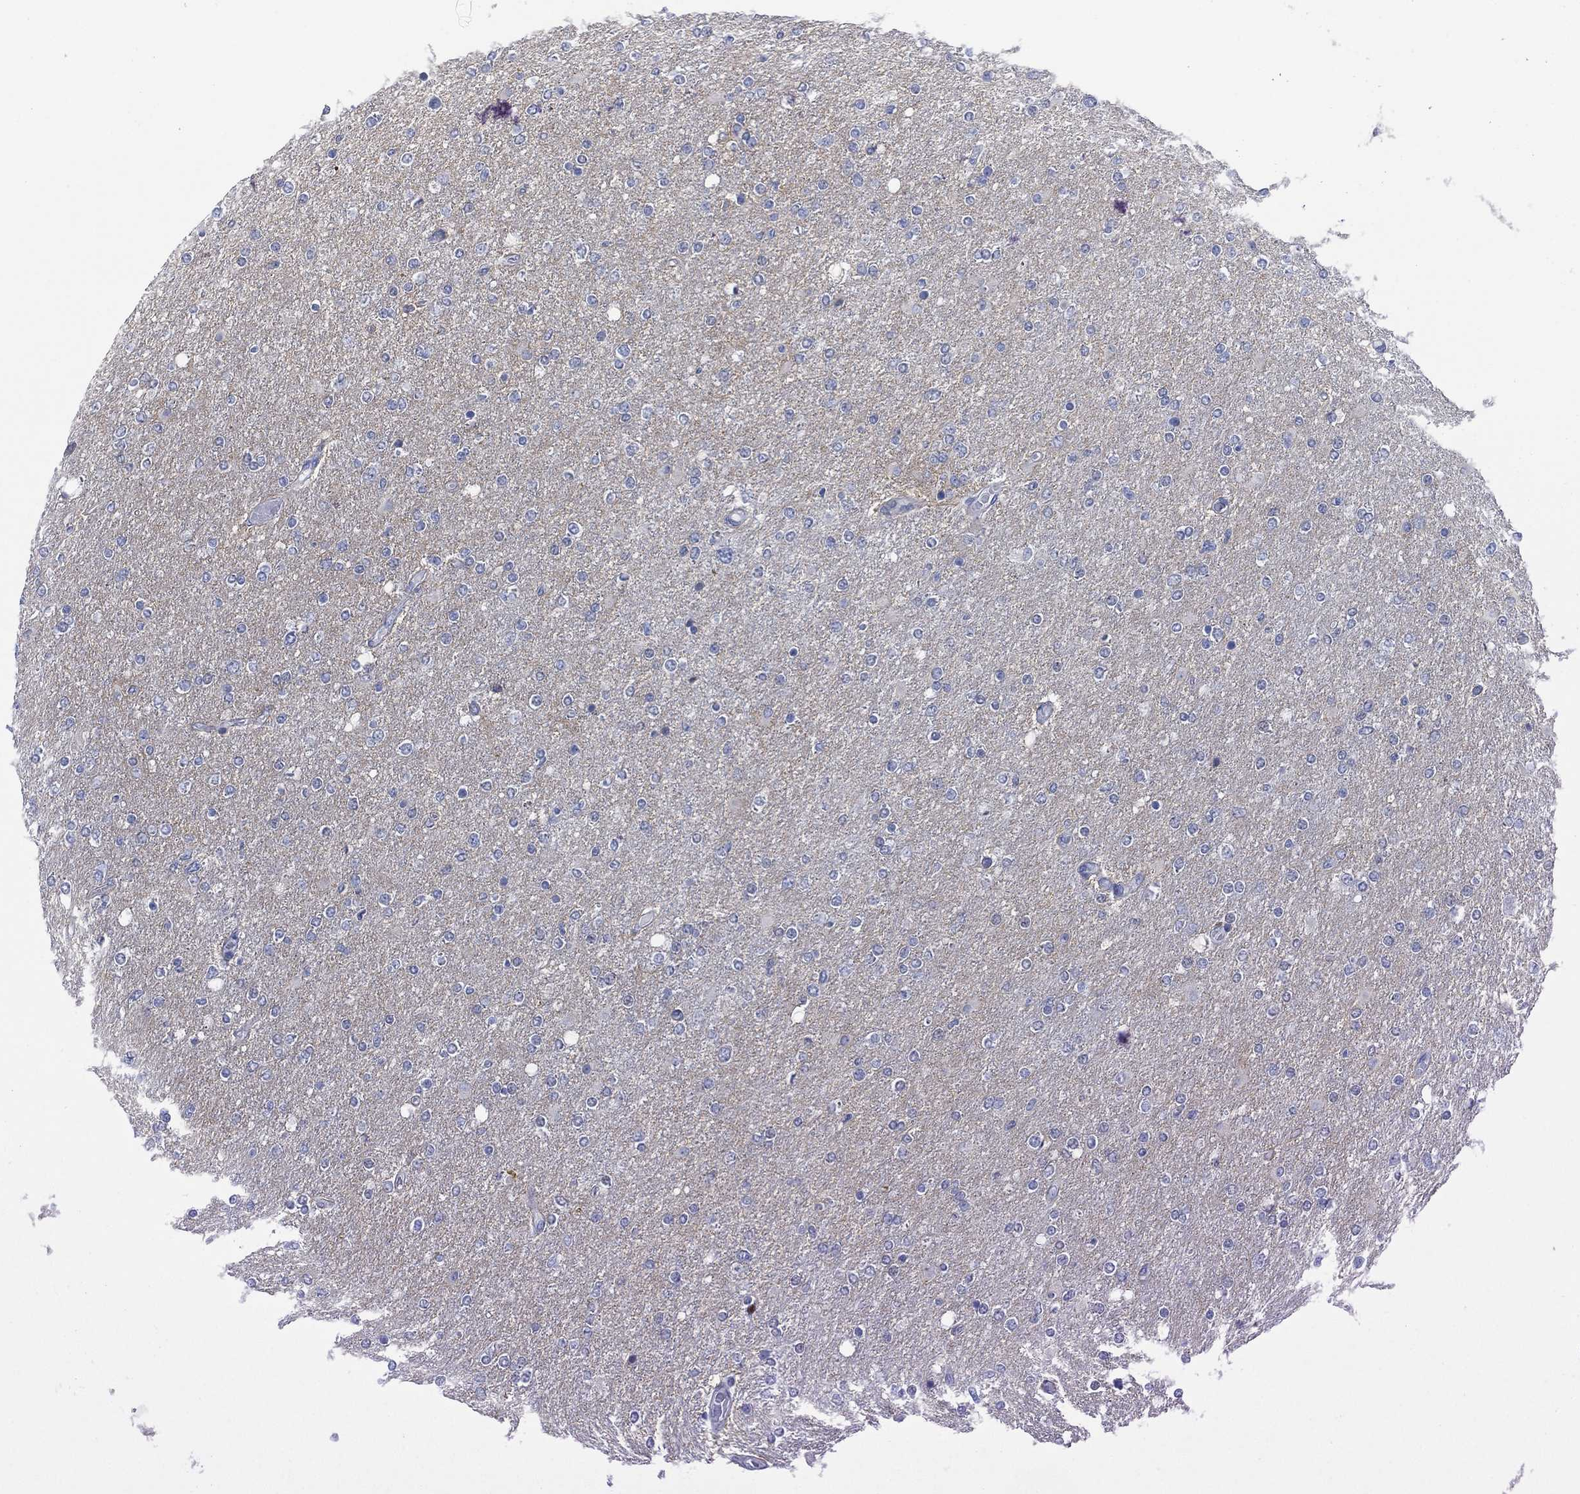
{"staining": {"intensity": "negative", "quantity": "none", "location": "none"}, "tissue": "glioma", "cell_type": "Tumor cells", "image_type": "cancer", "snomed": [{"axis": "morphology", "description": "Glioma, malignant, High grade"}, {"axis": "topography", "description": "Cerebral cortex"}], "caption": "A micrograph of human glioma is negative for staining in tumor cells.", "gene": "SLC4A4", "patient": {"sex": "male", "age": 70}}